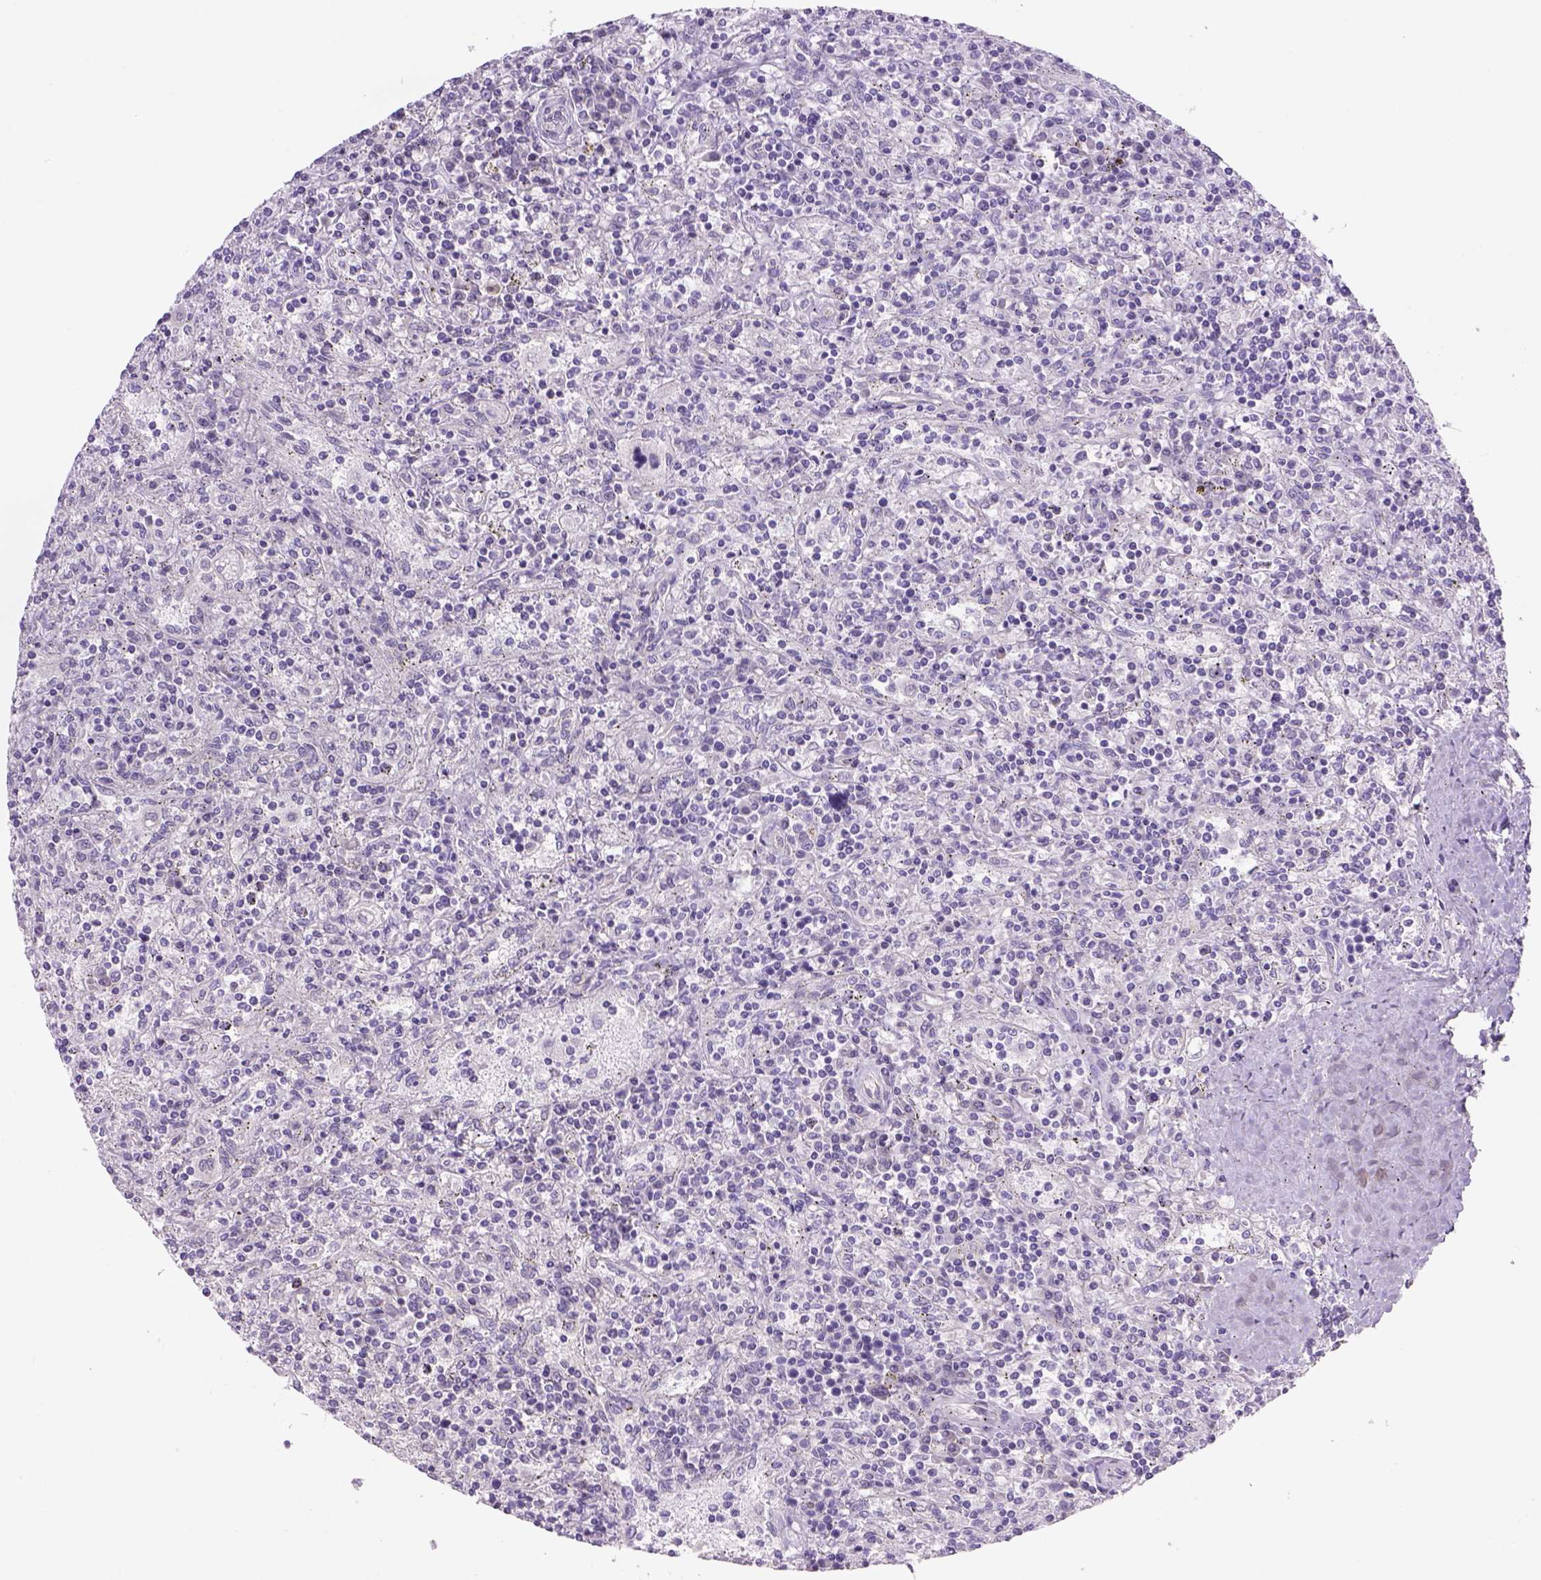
{"staining": {"intensity": "negative", "quantity": "none", "location": "none"}, "tissue": "lymphoma", "cell_type": "Tumor cells", "image_type": "cancer", "snomed": [{"axis": "morphology", "description": "Malignant lymphoma, non-Hodgkin's type, Low grade"}, {"axis": "topography", "description": "Spleen"}], "caption": "Immunohistochemistry (IHC) photomicrograph of neoplastic tissue: human lymphoma stained with DAB (3,3'-diaminobenzidine) demonstrates no significant protein positivity in tumor cells.", "gene": "TENM4", "patient": {"sex": "male", "age": 62}}